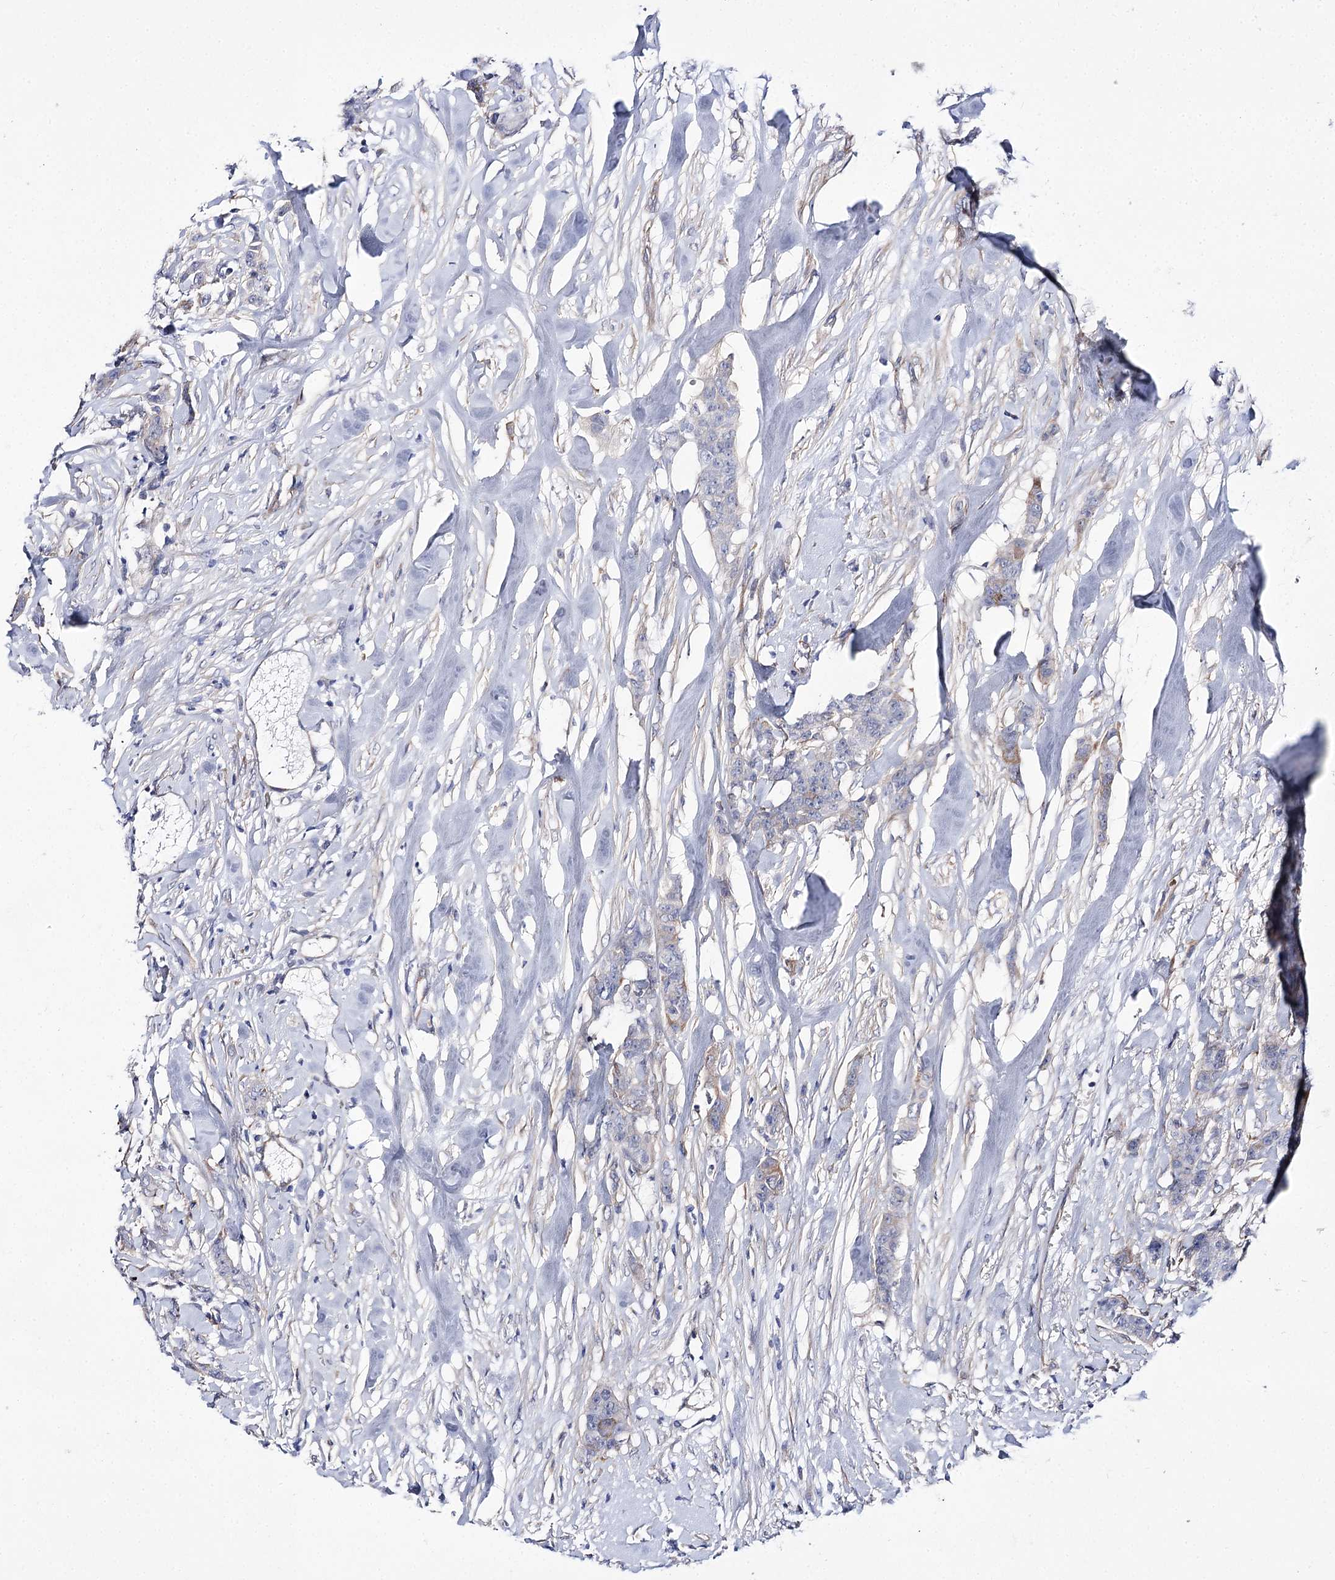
{"staining": {"intensity": "weak", "quantity": "<25%", "location": "cytoplasmic/membranous"}, "tissue": "breast cancer", "cell_type": "Tumor cells", "image_type": "cancer", "snomed": [{"axis": "morphology", "description": "Duct carcinoma"}, {"axis": "topography", "description": "Breast"}], "caption": "High power microscopy histopathology image of an immunohistochemistry (IHC) image of breast cancer, revealing no significant expression in tumor cells. Nuclei are stained in blue.", "gene": "THAP6", "patient": {"sex": "female", "age": 40}}